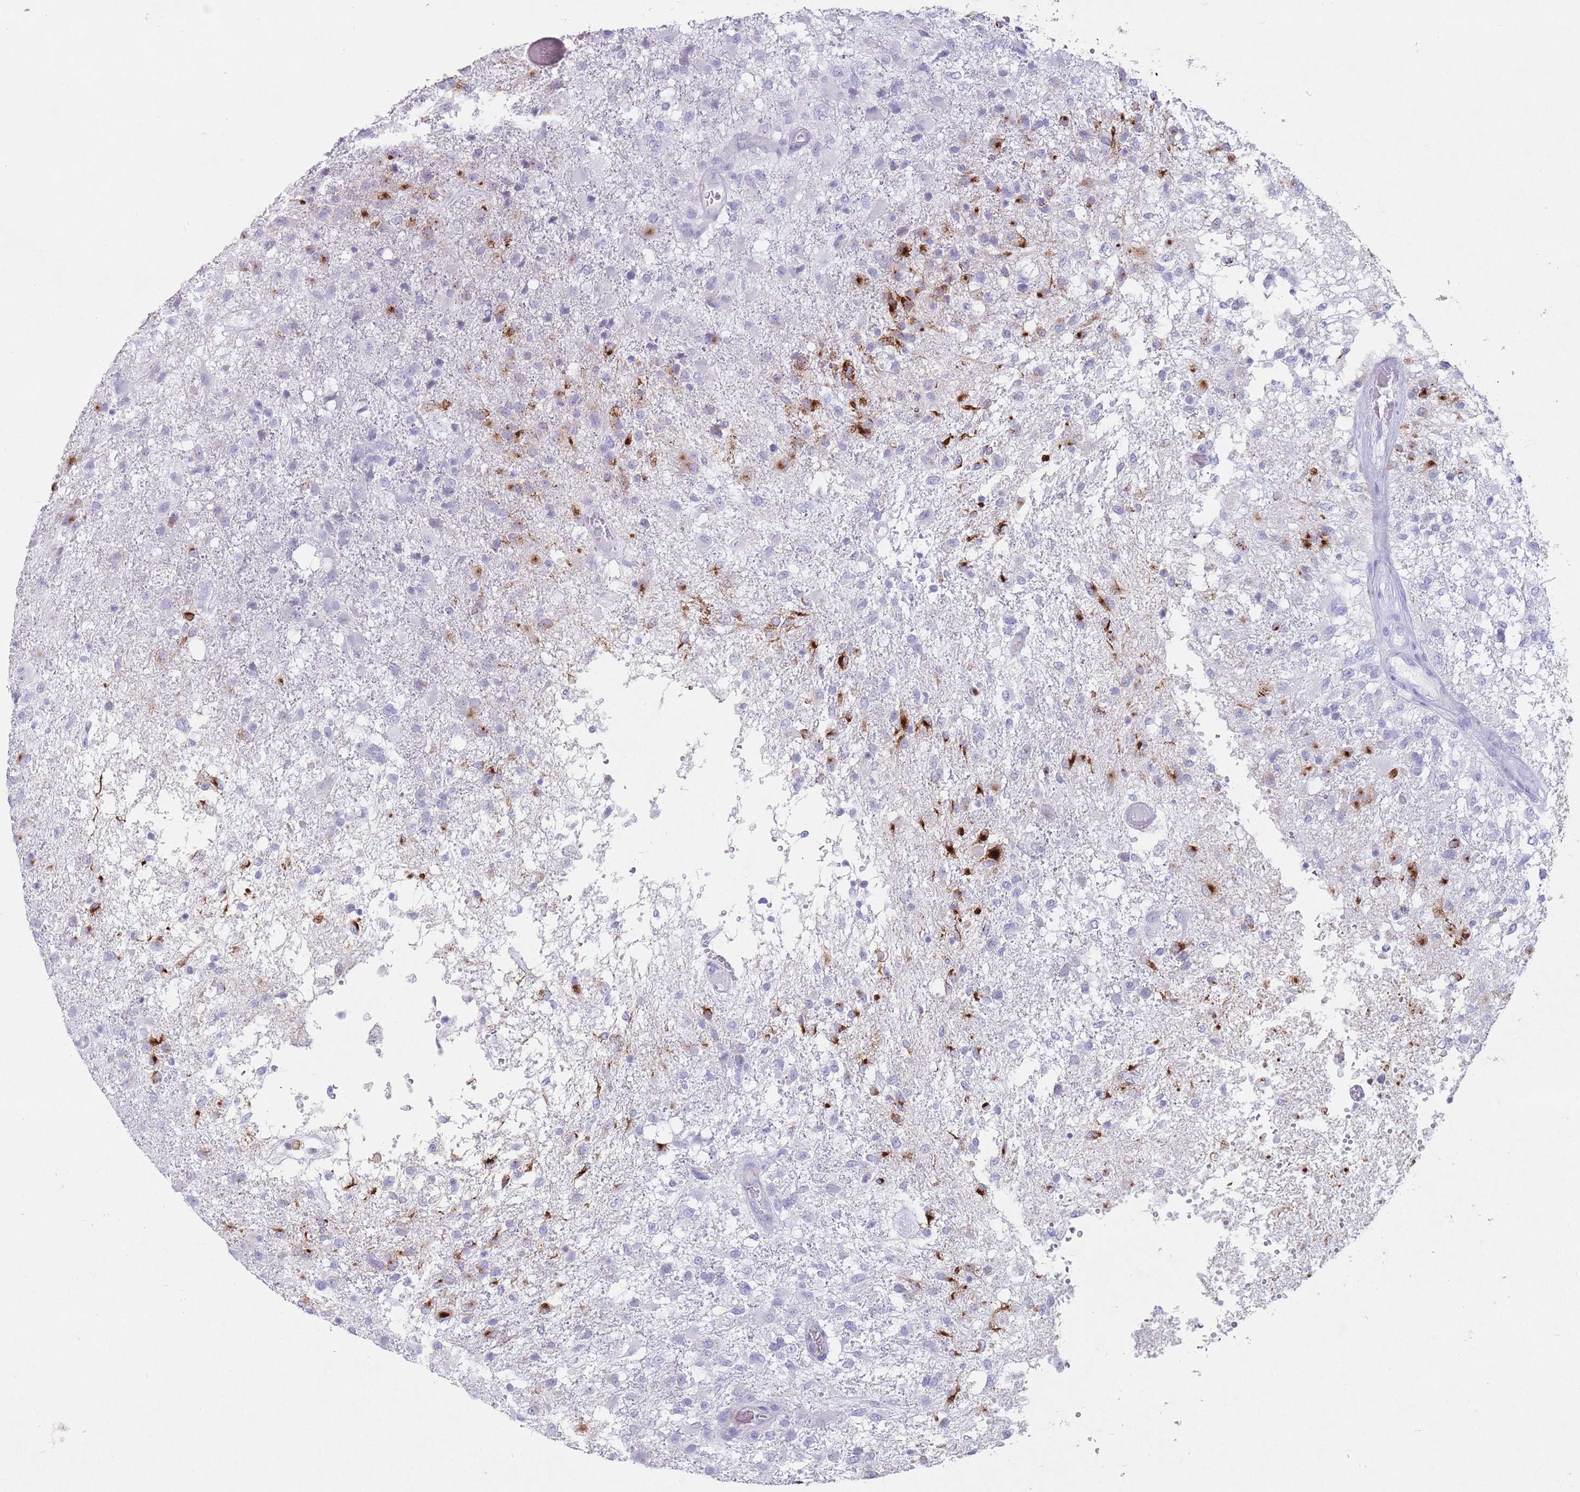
{"staining": {"intensity": "strong", "quantity": "<25%", "location": "cytoplasmic/membranous"}, "tissue": "glioma", "cell_type": "Tumor cells", "image_type": "cancer", "snomed": [{"axis": "morphology", "description": "Glioma, malignant, High grade"}, {"axis": "topography", "description": "Brain"}], "caption": "Malignant glioma (high-grade) stained with IHC exhibits strong cytoplasmic/membranous staining in about <25% of tumor cells. (DAB = brown stain, brightfield microscopy at high magnification).", "gene": "ST3GAL5", "patient": {"sex": "female", "age": 74}}